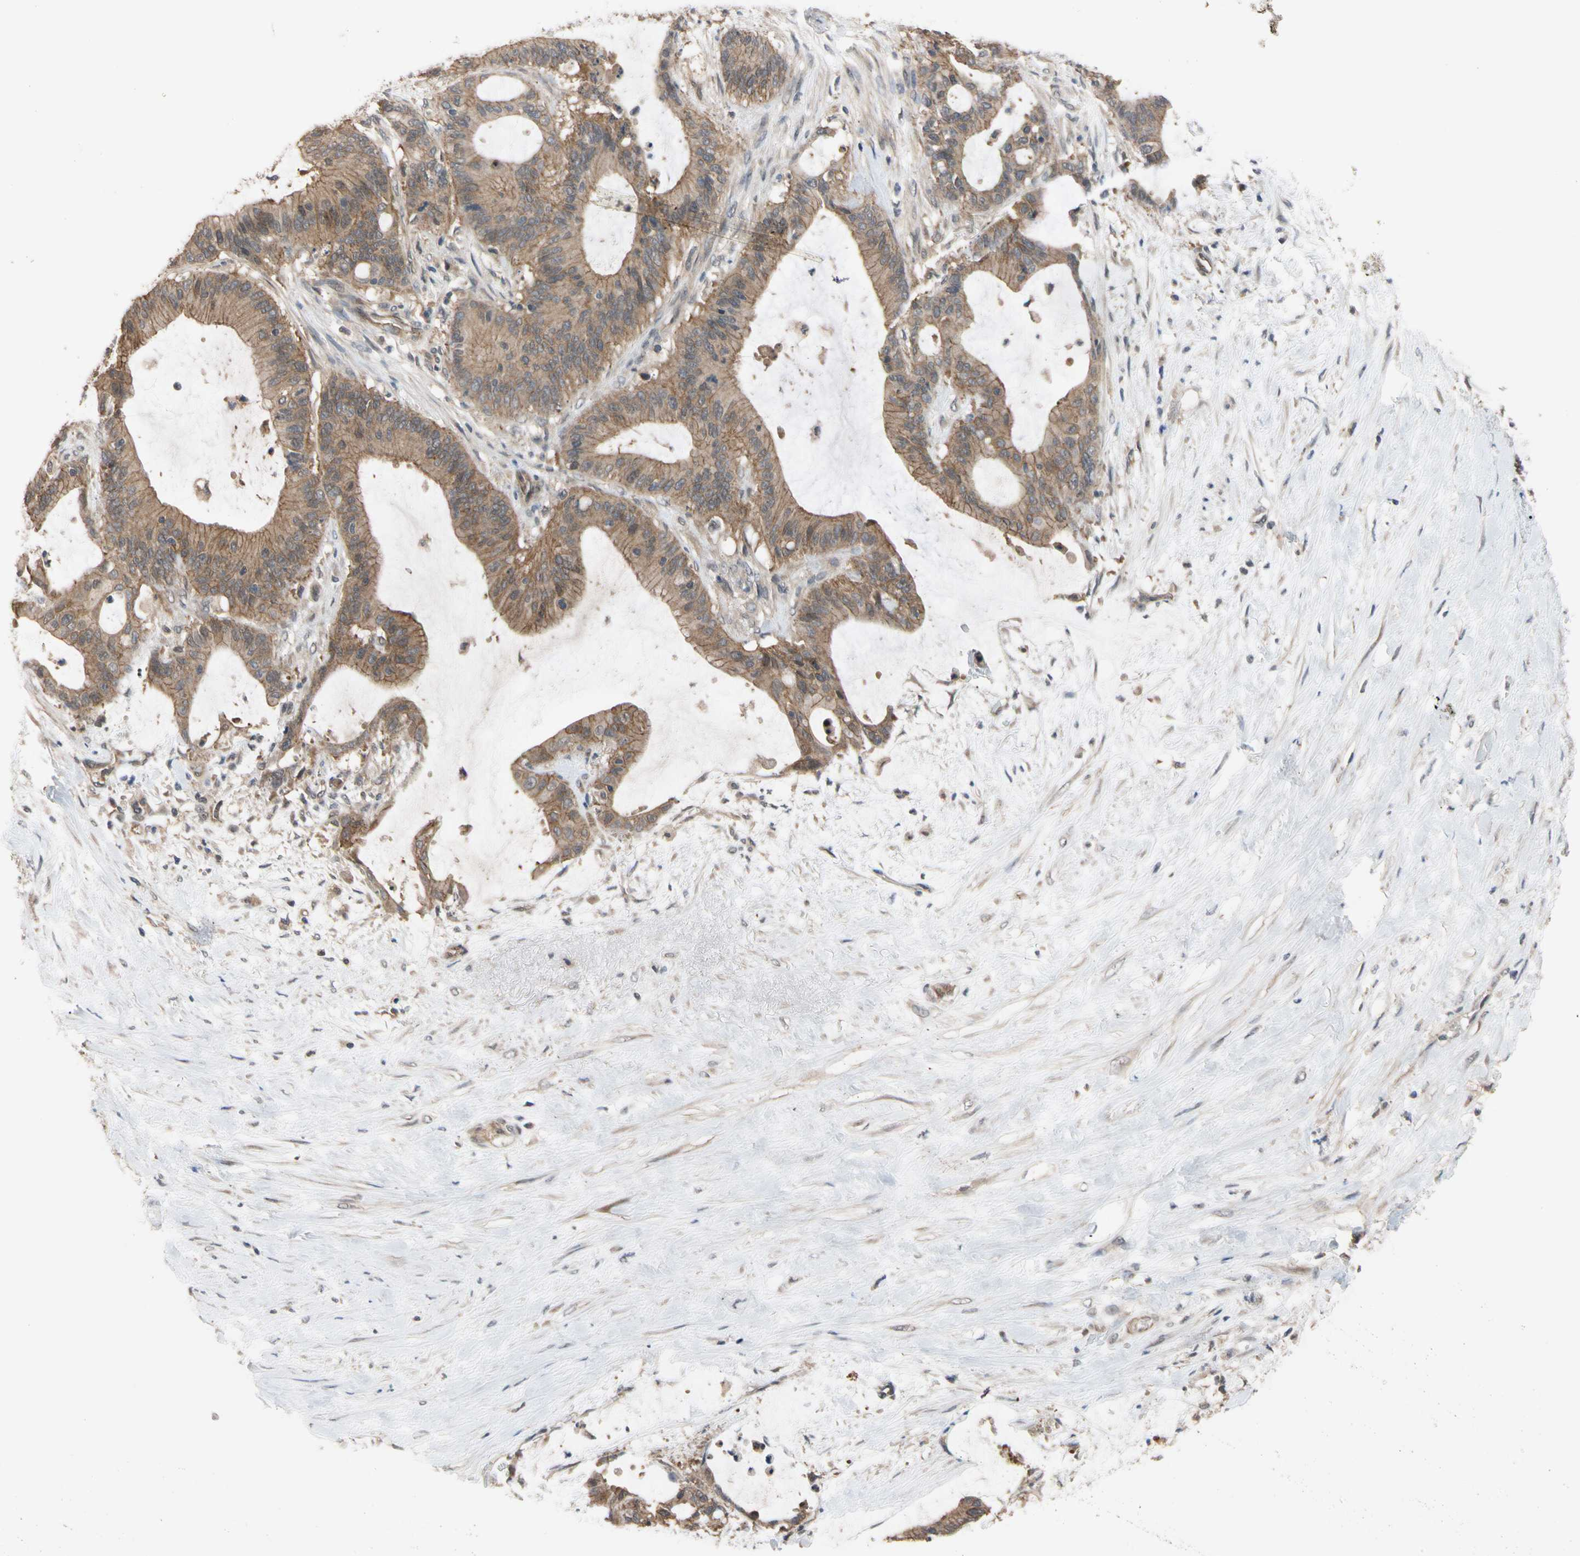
{"staining": {"intensity": "moderate", "quantity": ">75%", "location": "cytoplasmic/membranous"}, "tissue": "liver cancer", "cell_type": "Tumor cells", "image_type": "cancer", "snomed": [{"axis": "morphology", "description": "Cholangiocarcinoma"}, {"axis": "topography", "description": "Liver"}], "caption": "Immunohistochemical staining of liver cholangiocarcinoma shows medium levels of moderate cytoplasmic/membranous protein staining in approximately >75% of tumor cells.", "gene": "DPP8", "patient": {"sex": "female", "age": 73}}